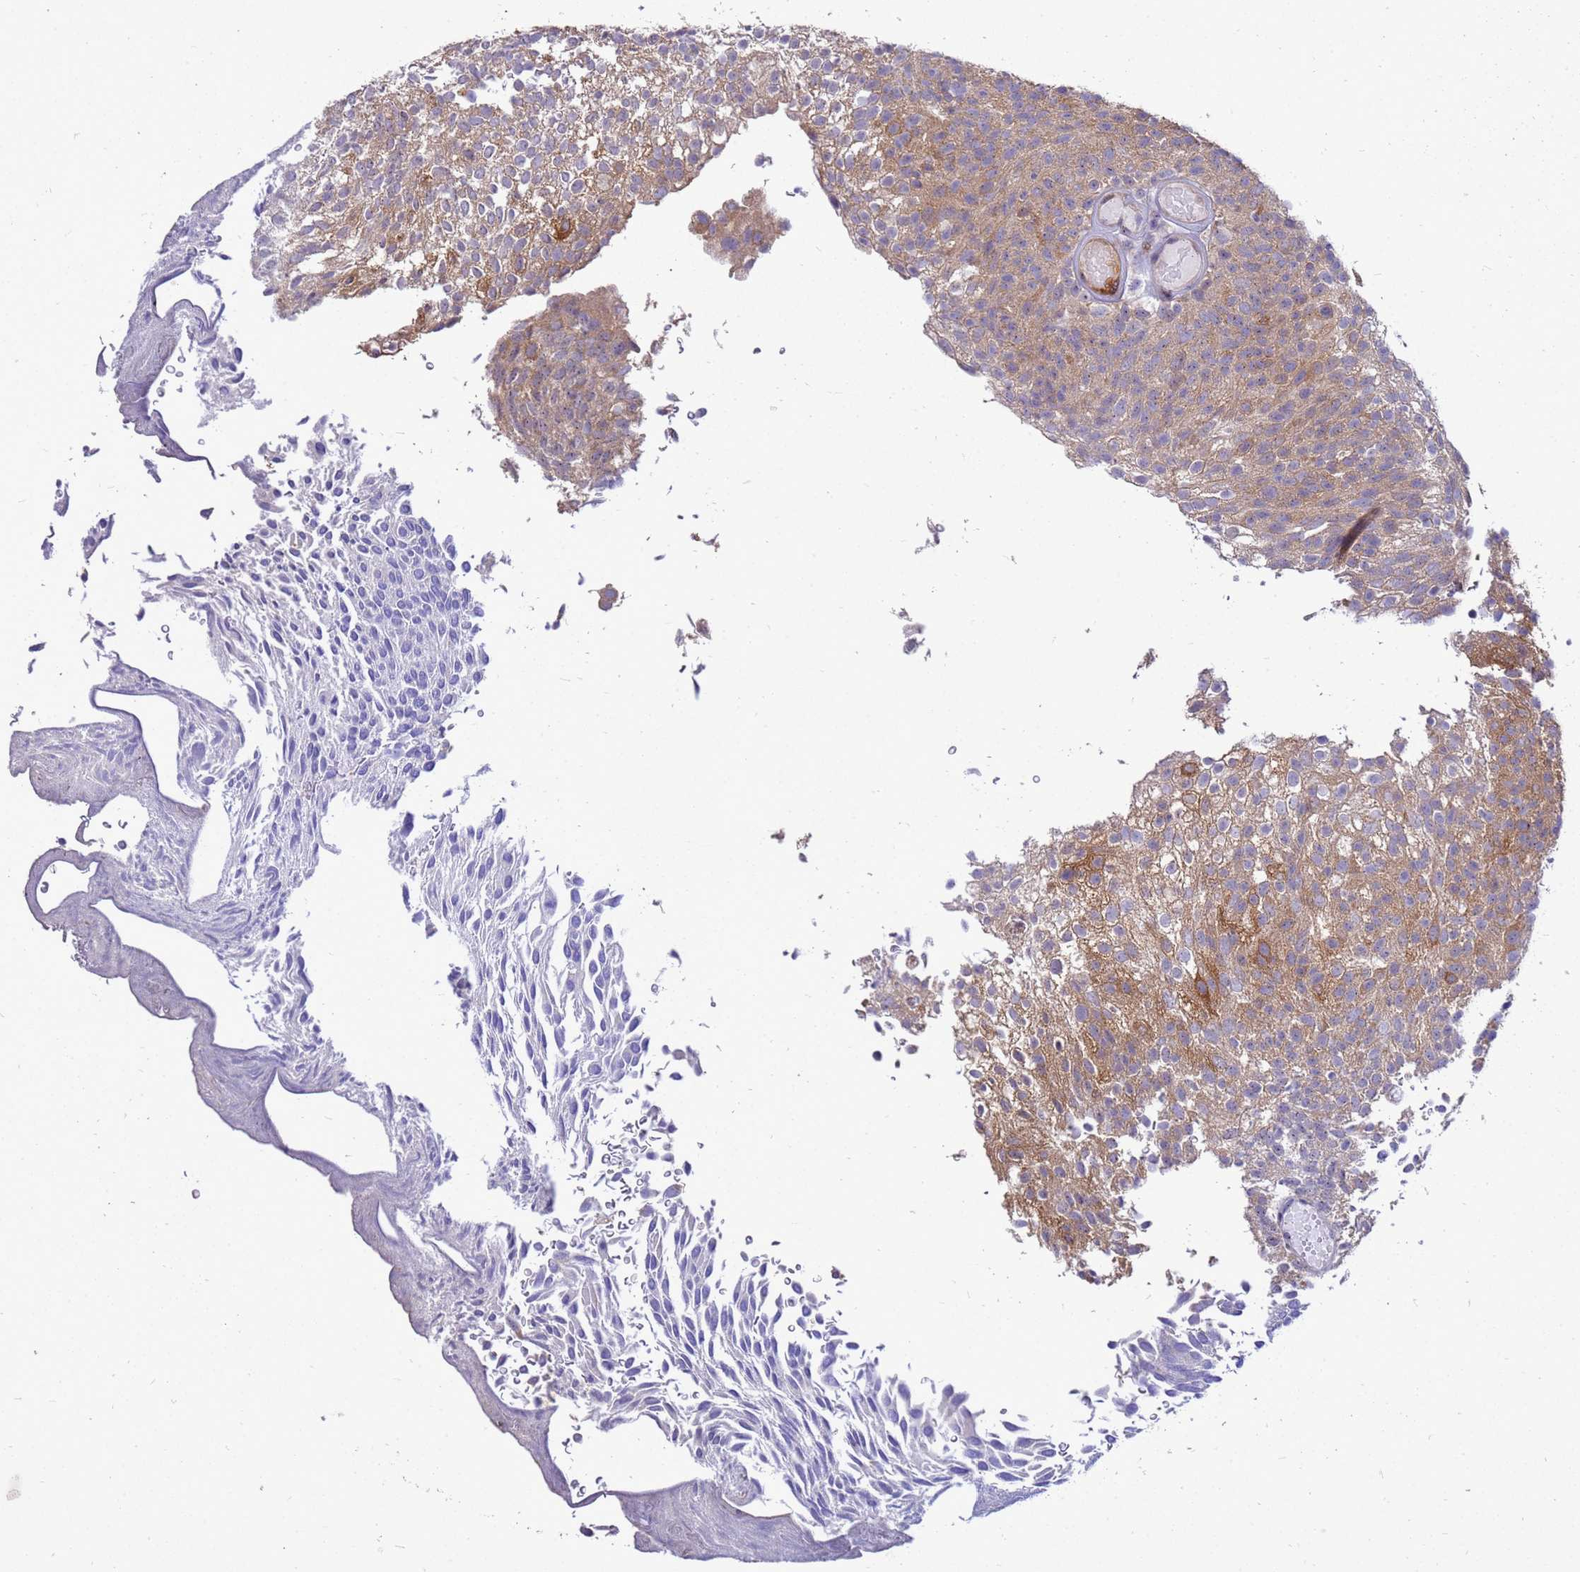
{"staining": {"intensity": "moderate", "quantity": "25%-75%", "location": "cytoplasmic/membranous"}, "tissue": "urothelial cancer", "cell_type": "Tumor cells", "image_type": "cancer", "snomed": [{"axis": "morphology", "description": "Urothelial carcinoma, Low grade"}, {"axis": "topography", "description": "Urinary bladder"}], "caption": "Tumor cells exhibit moderate cytoplasmic/membranous positivity in approximately 25%-75% of cells in low-grade urothelial carcinoma. (IHC, brightfield microscopy, high magnification).", "gene": "RSPO1", "patient": {"sex": "male", "age": 78}}